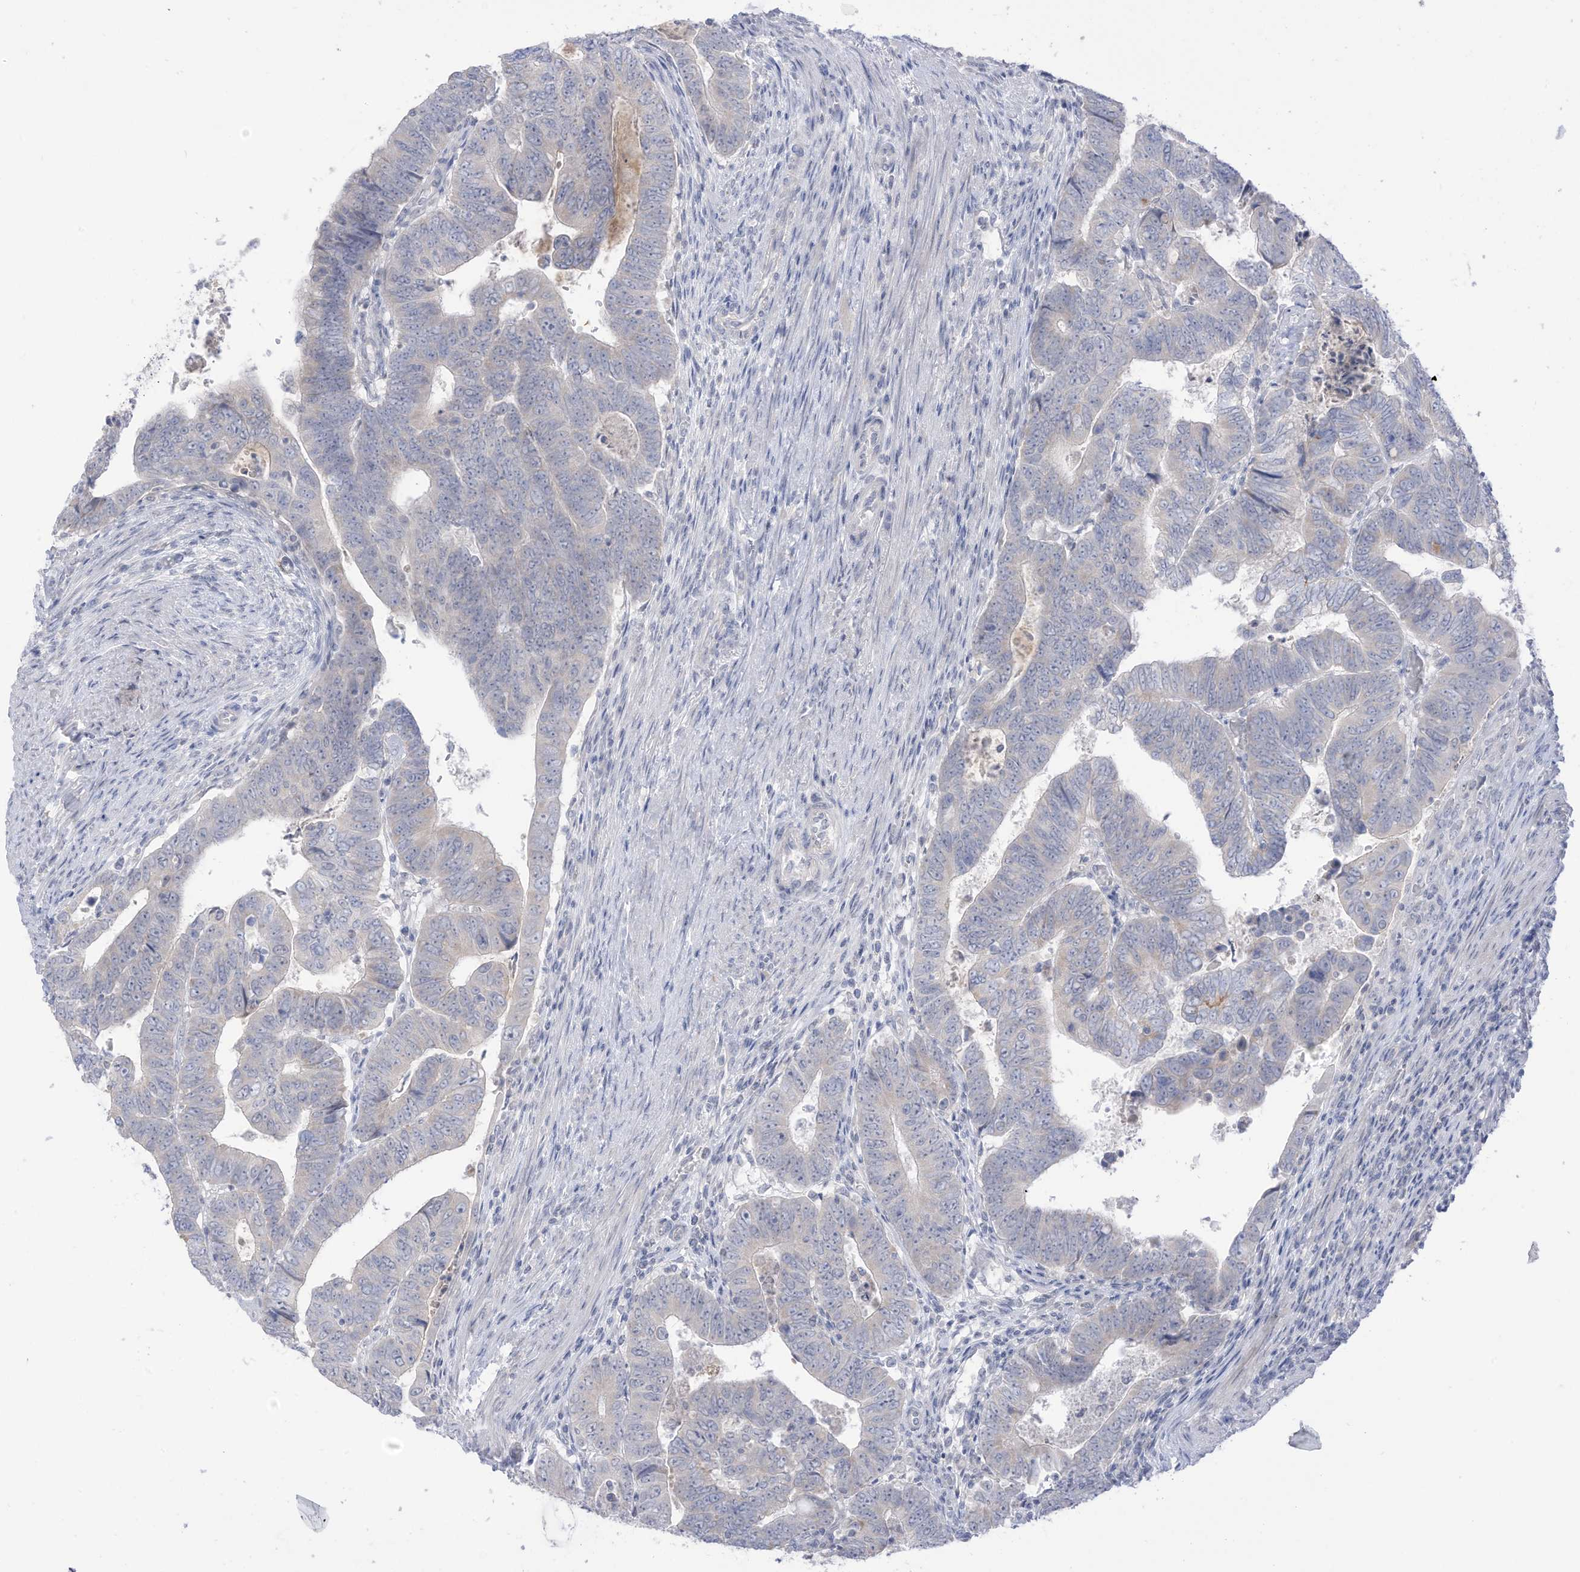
{"staining": {"intensity": "negative", "quantity": "none", "location": "none"}, "tissue": "colorectal cancer", "cell_type": "Tumor cells", "image_type": "cancer", "snomed": [{"axis": "morphology", "description": "Normal tissue, NOS"}, {"axis": "morphology", "description": "Adenocarcinoma, NOS"}, {"axis": "topography", "description": "Rectum"}], "caption": "Immunohistochemical staining of human colorectal cancer (adenocarcinoma) demonstrates no significant expression in tumor cells.", "gene": "OGT", "patient": {"sex": "female", "age": 65}}